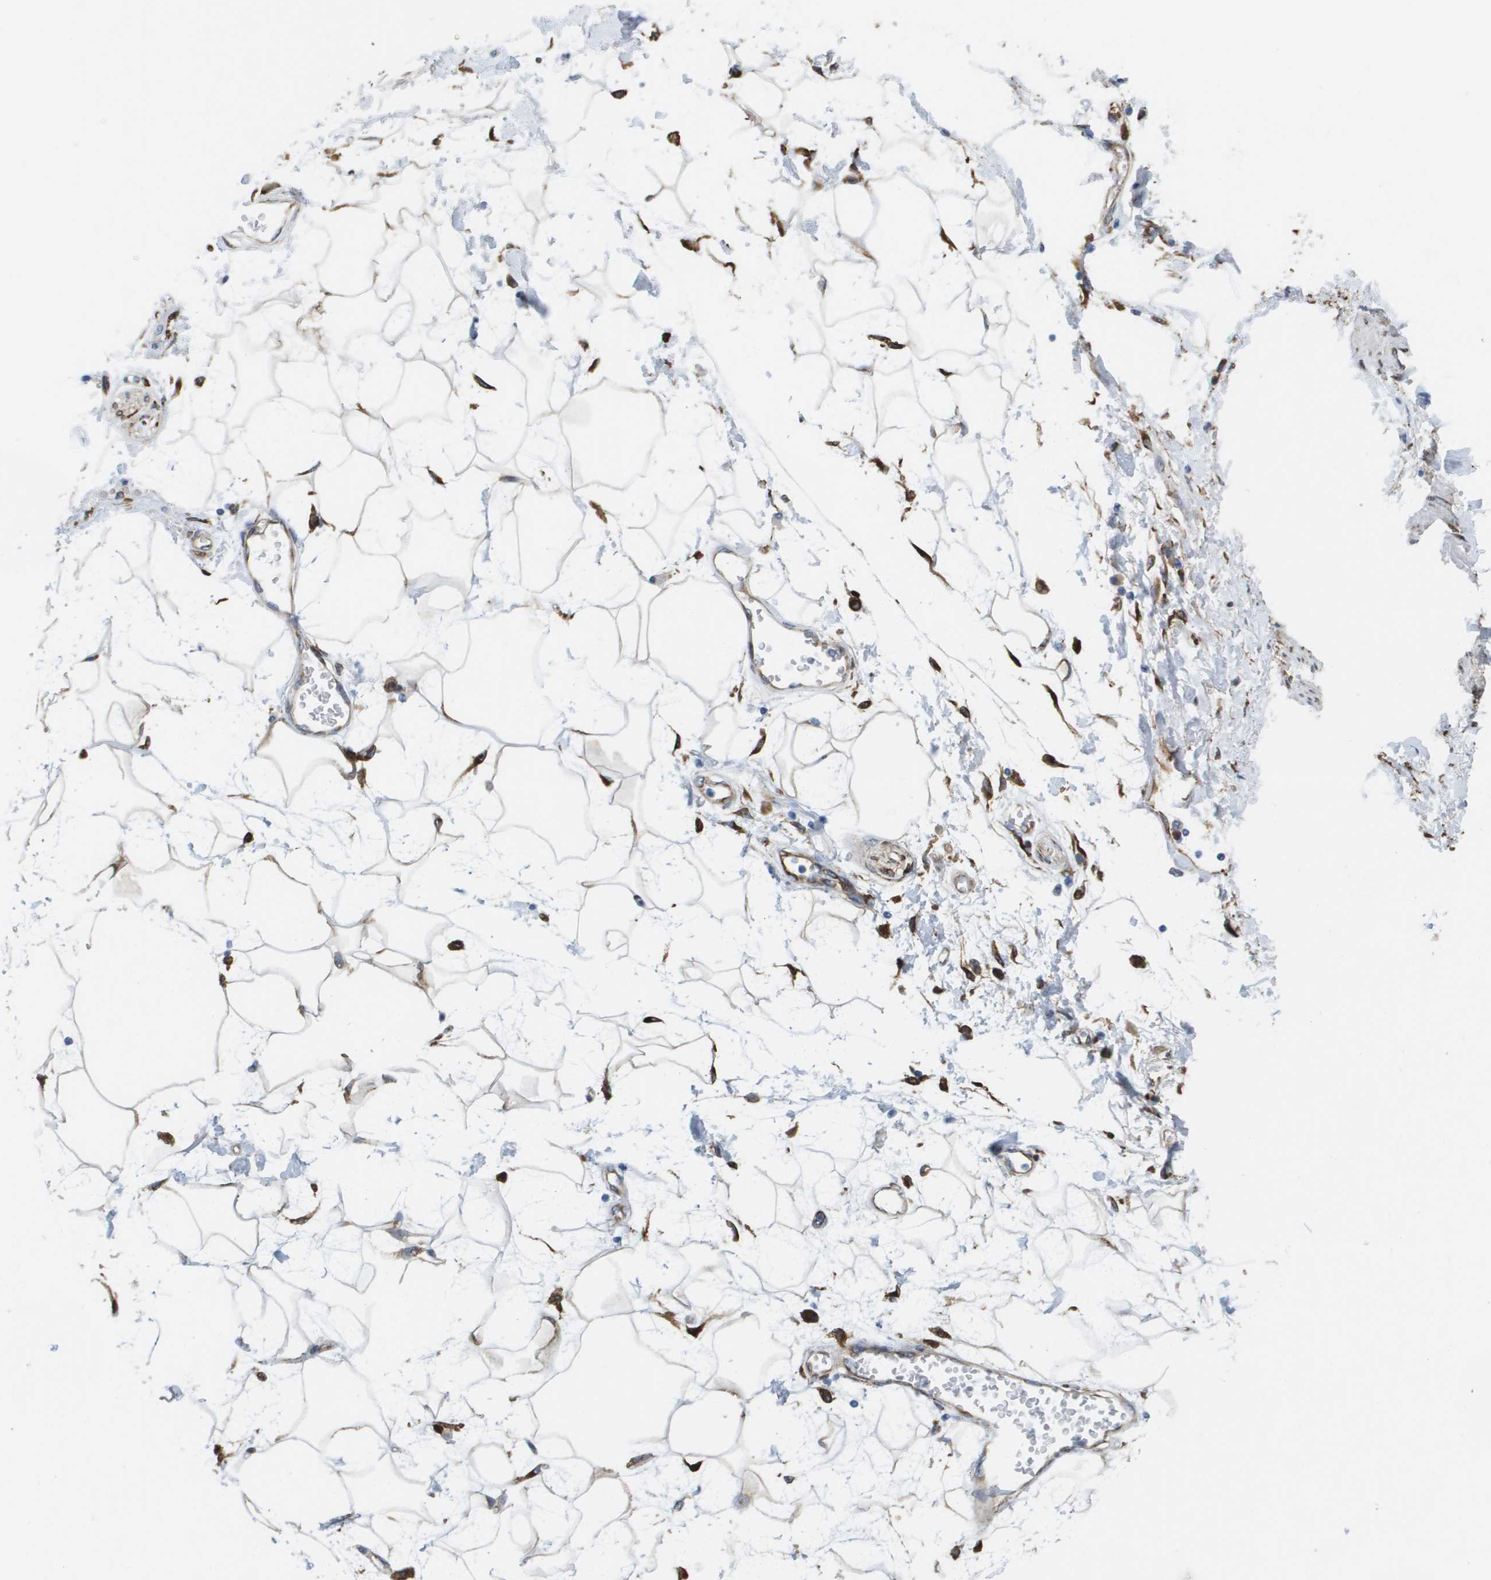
{"staining": {"intensity": "weak", "quantity": "25%-75%", "location": "cytoplasmic/membranous"}, "tissue": "adipose tissue", "cell_type": "Adipocytes", "image_type": "normal", "snomed": [{"axis": "morphology", "description": "Normal tissue, NOS"}, {"axis": "morphology", "description": "Adenocarcinoma, NOS"}, {"axis": "topography", "description": "Duodenum"}, {"axis": "topography", "description": "Peripheral nerve tissue"}], "caption": "Human adipose tissue stained with a protein marker reveals weak staining in adipocytes.", "gene": "ST3GAL2", "patient": {"sex": "female", "age": 60}}